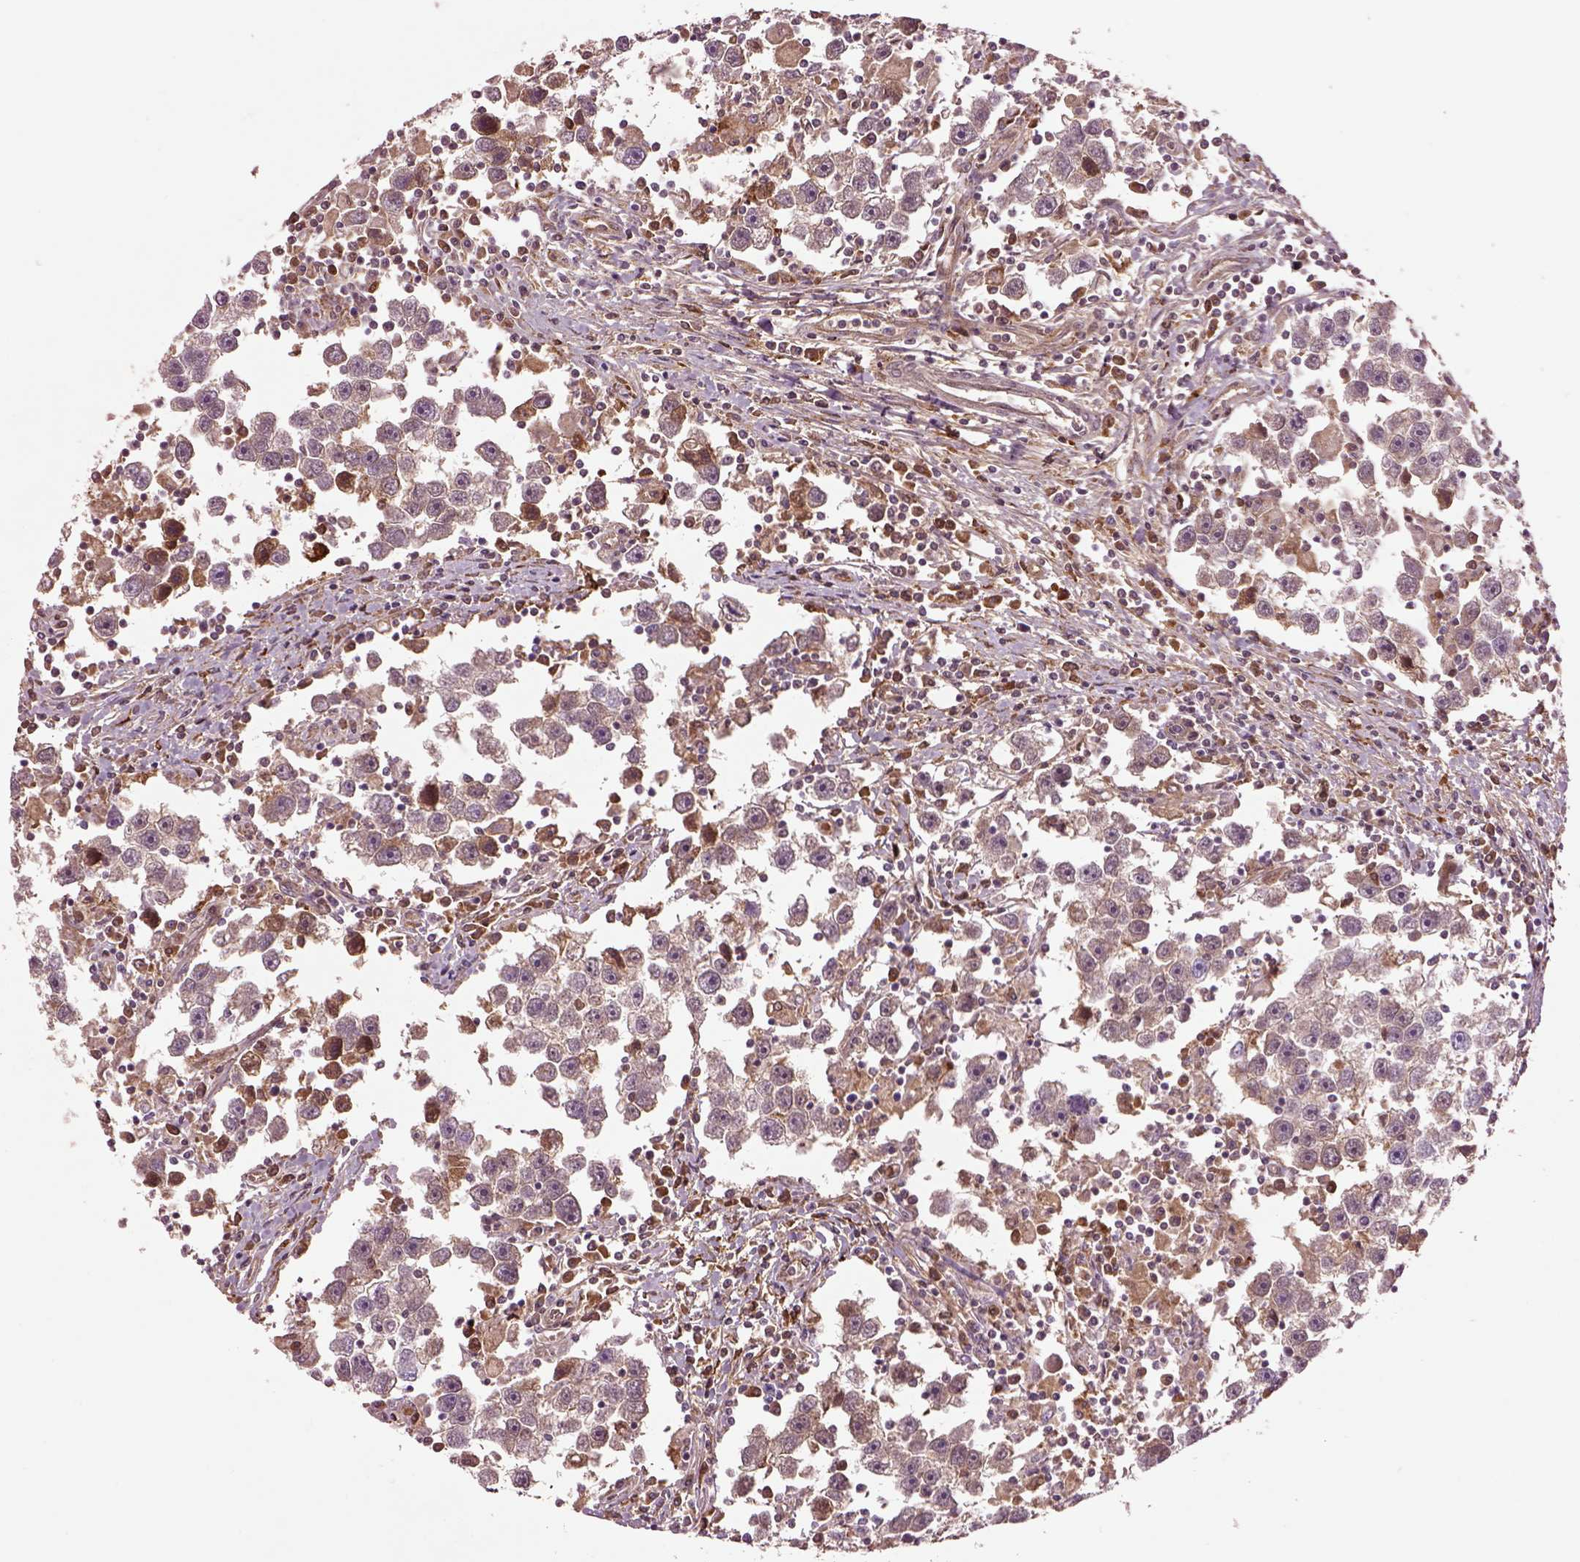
{"staining": {"intensity": "moderate", "quantity": "<25%", "location": "cytoplasmic/membranous"}, "tissue": "testis cancer", "cell_type": "Tumor cells", "image_type": "cancer", "snomed": [{"axis": "morphology", "description": "Seminoma, NOS"}, {"axis": "topography", "description": "Testis"}], "caption": "This micrograph shows immunohistochemistry (IHC) staining of human testis cancer, with low moderate cytoplasmic/membranous positivity in about <25% of tumor cells.", "gene": "MDP1", "patient": {"sex": "male", "age": 30}}